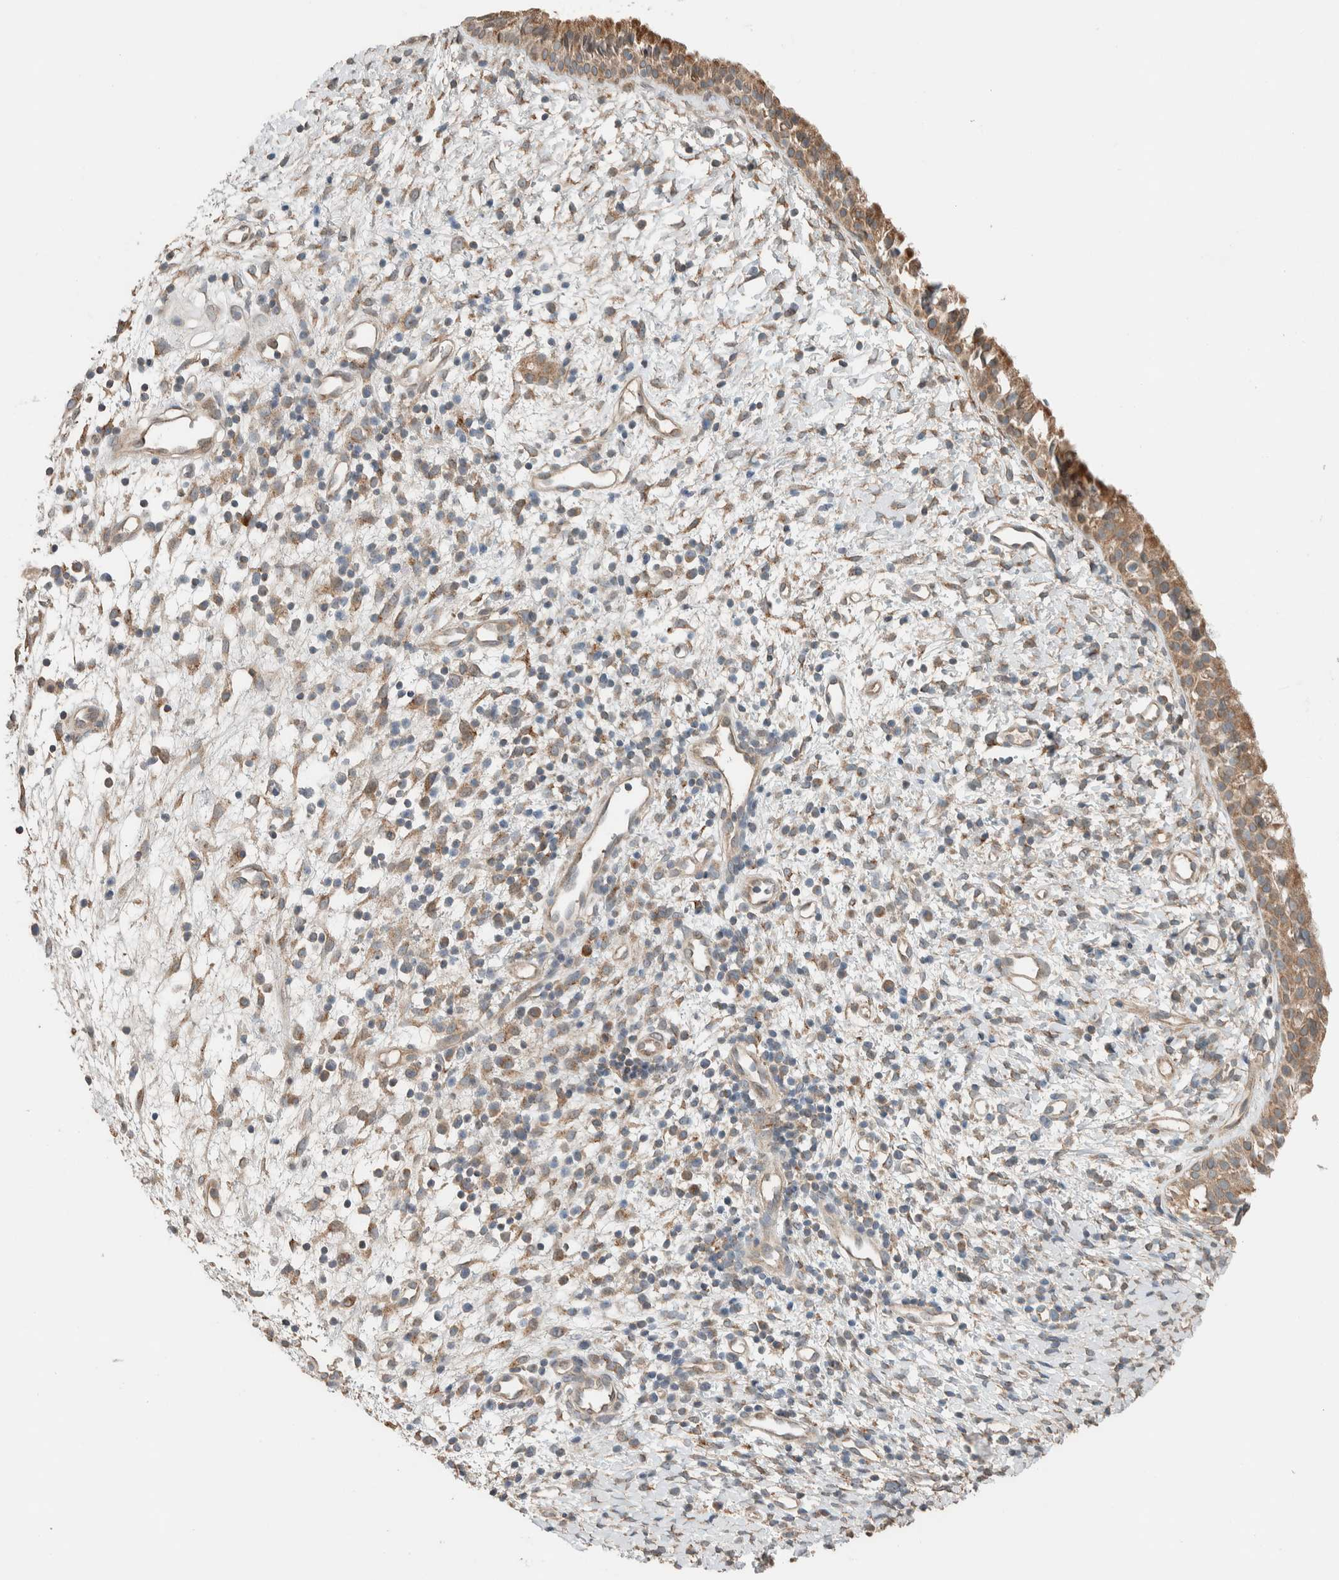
{"staining": {"intensity": "moderate", "quantity": ">75%", "location": "cytoplasmic/membranous"}, "tissue": "nasopharynx", "cell_type": "Respiratory epithelial cells", "image_type": "normal", "snomed": [{"axis": "morphology", "description": "Normal tissue, NOS"}, {"axis": "topography", "description": "Nasopharynx"}], "caption": "DAB (3,3'-diaminobenzidine) immunohistochemical staining of benign nasopharynx reveals moderate cytoplasmic/membranous protein staining in about >75% of respiratory epithelial cells.", "gene": "NBR1", "patient": {"sex": "male", "age": 22}}